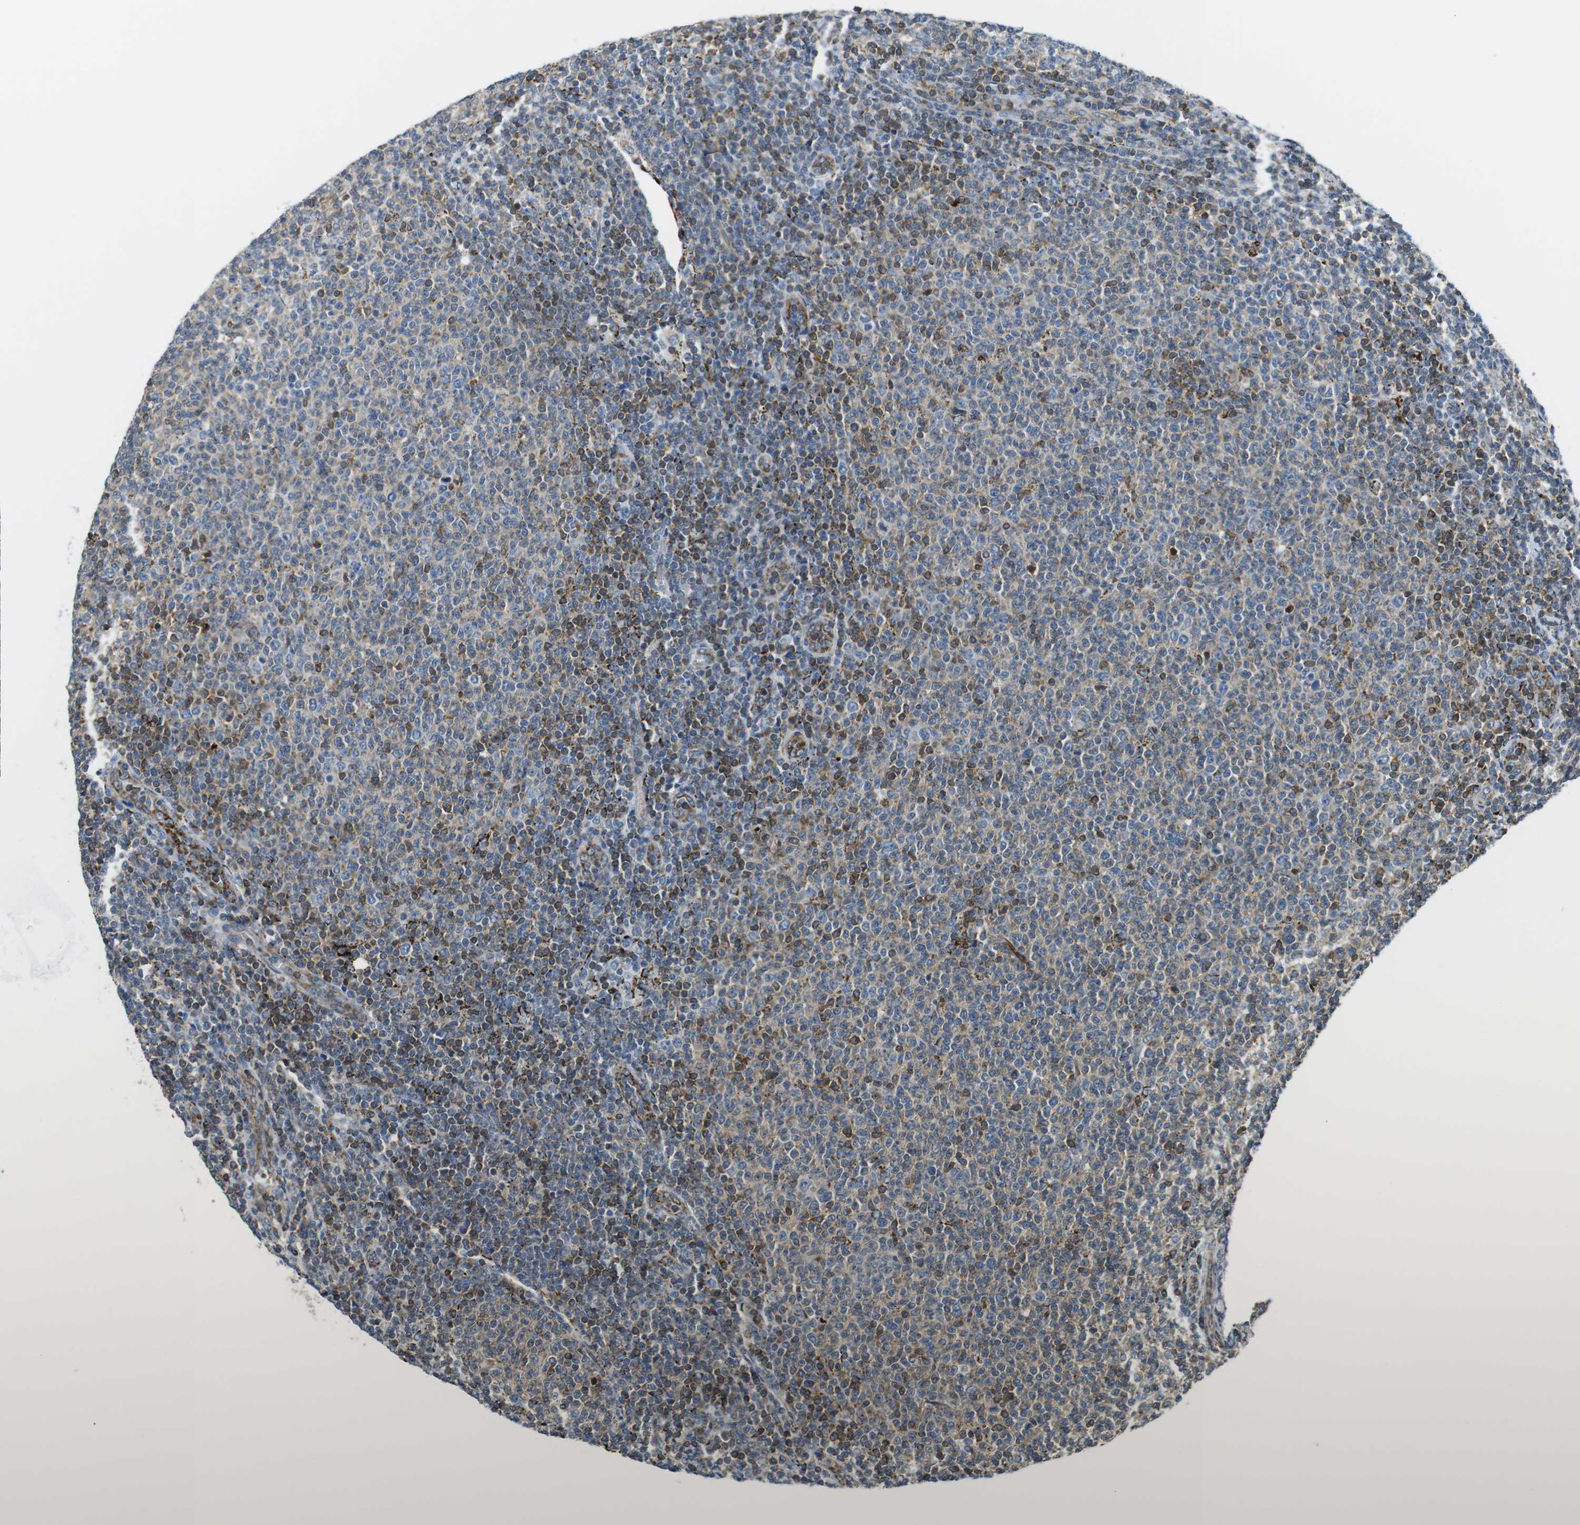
{"staining": {"intensity": "weak", "quantity": "25%-75%", "location": "cytoplasmic/membranous"}, "tissue": "lymphoma", "cell_type": "Tumor cells", "image_type": "cancer", "snomed": [{"axis": "morphology", "description": "Malignant lymphoma, non-Hodgkin's type, Low grade"}, {"axis": "topography", "description": "Lymph node"}], "caption": "Immunohistochemistry of human lymphoma demonstrates low levels of weak cytoplasmic/membranous staining in about 25%-75% of tumor cells.", "gene": "KCNE3", "patient": {"sex": "male", "age": 66}}